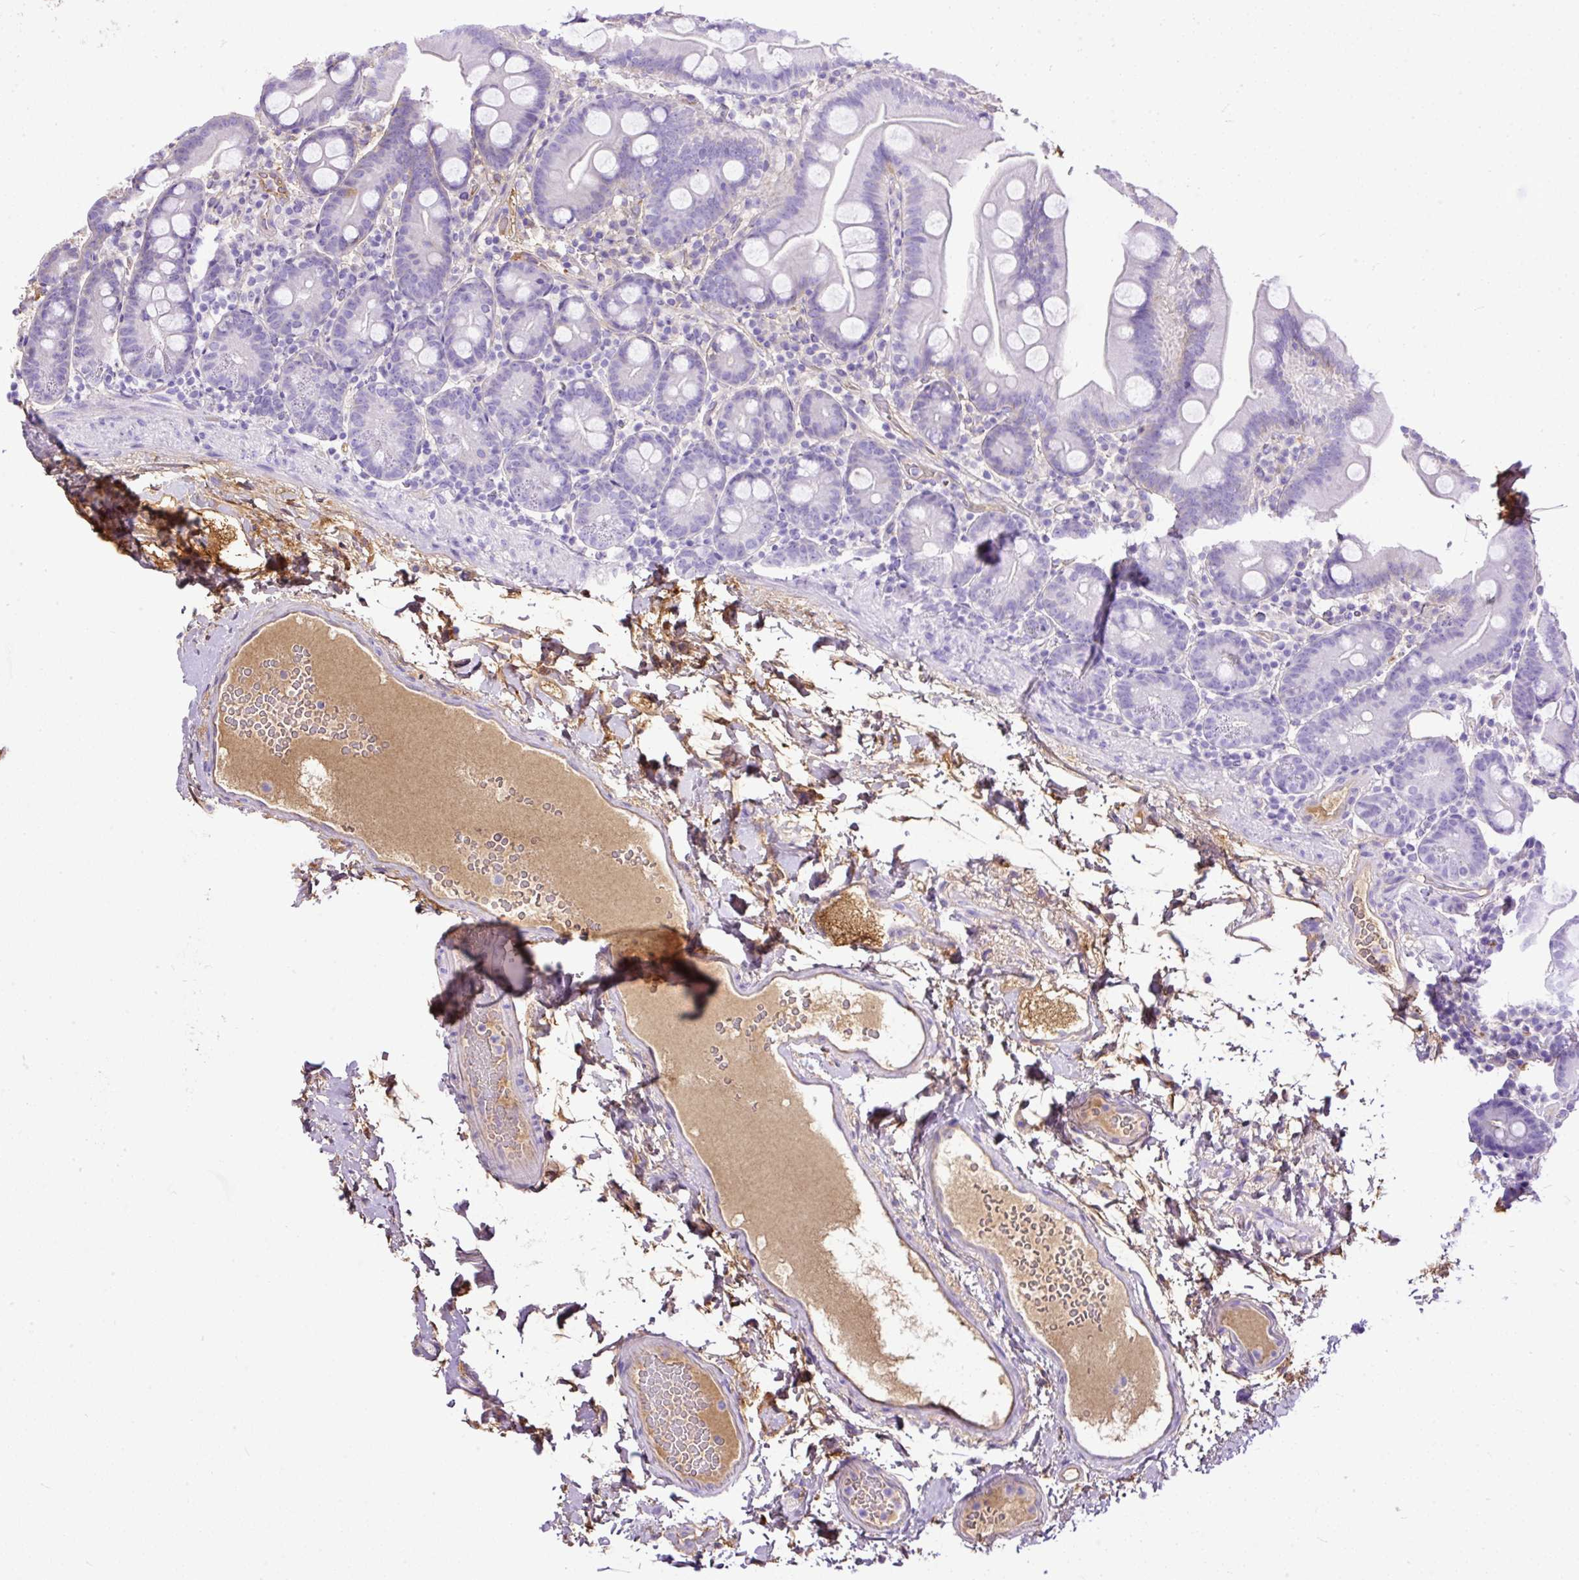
{"staining": {"intensity": "weak", "quantity": "<25%", "location": "cytoplasmic/membranous"}, "tissue": "small intestine", "cell_type": "Glandular cells", "image_type": "normal", "snomed": [{"axis": "morphology", "description": "Normal tissue, NOS"}, {"axis": "topography", "description": "Small intestine"}], "caption": "Histopathology image shows no significant protein staining in glandular cells of benign small intestine.", "gene": "CLEC3B", "patient": {"sex": "female", "age": 68}}